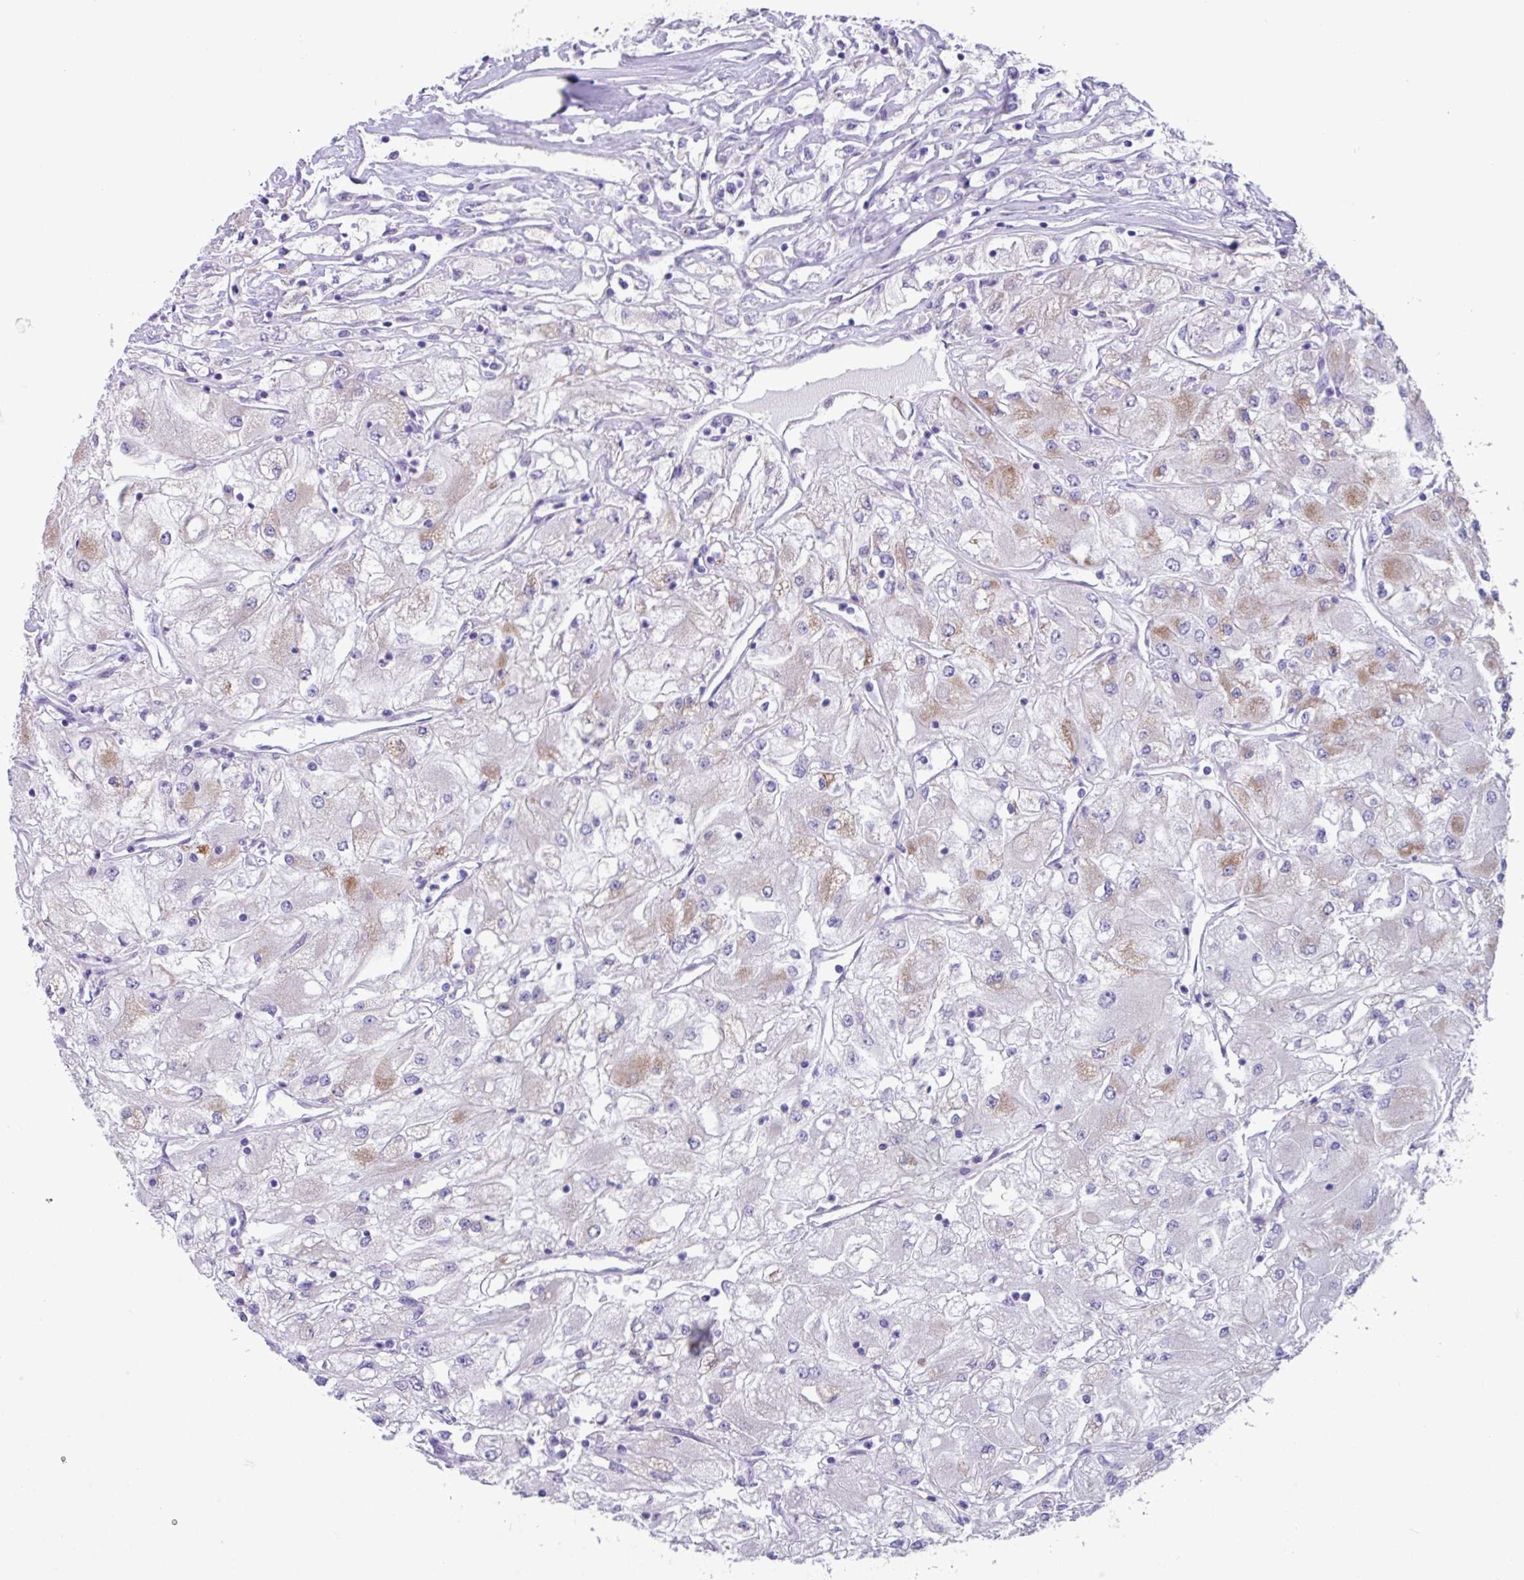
{"staining": {"intensity": "weak", "quantity": "<25%", "location": "cytoplasmic/membranous"}, "tissue": "renal cancer", "cell_type": "Tumor cells", "image_type": "cancer", "snomed": [{"axis": "morphology", "description": "Adenocarcinoma, NOS"}, {"axis": "topography", "description": "Kidney"}], "caption": "IHC histopathology image of neoplastic tissue: renal cancer stained with DAB (3,3'-diaminobenzidine) reveals no significant protein positivity in tumor cells.", "gene": "OTULIN", "patient": {"sex": "male", "age": 80}}